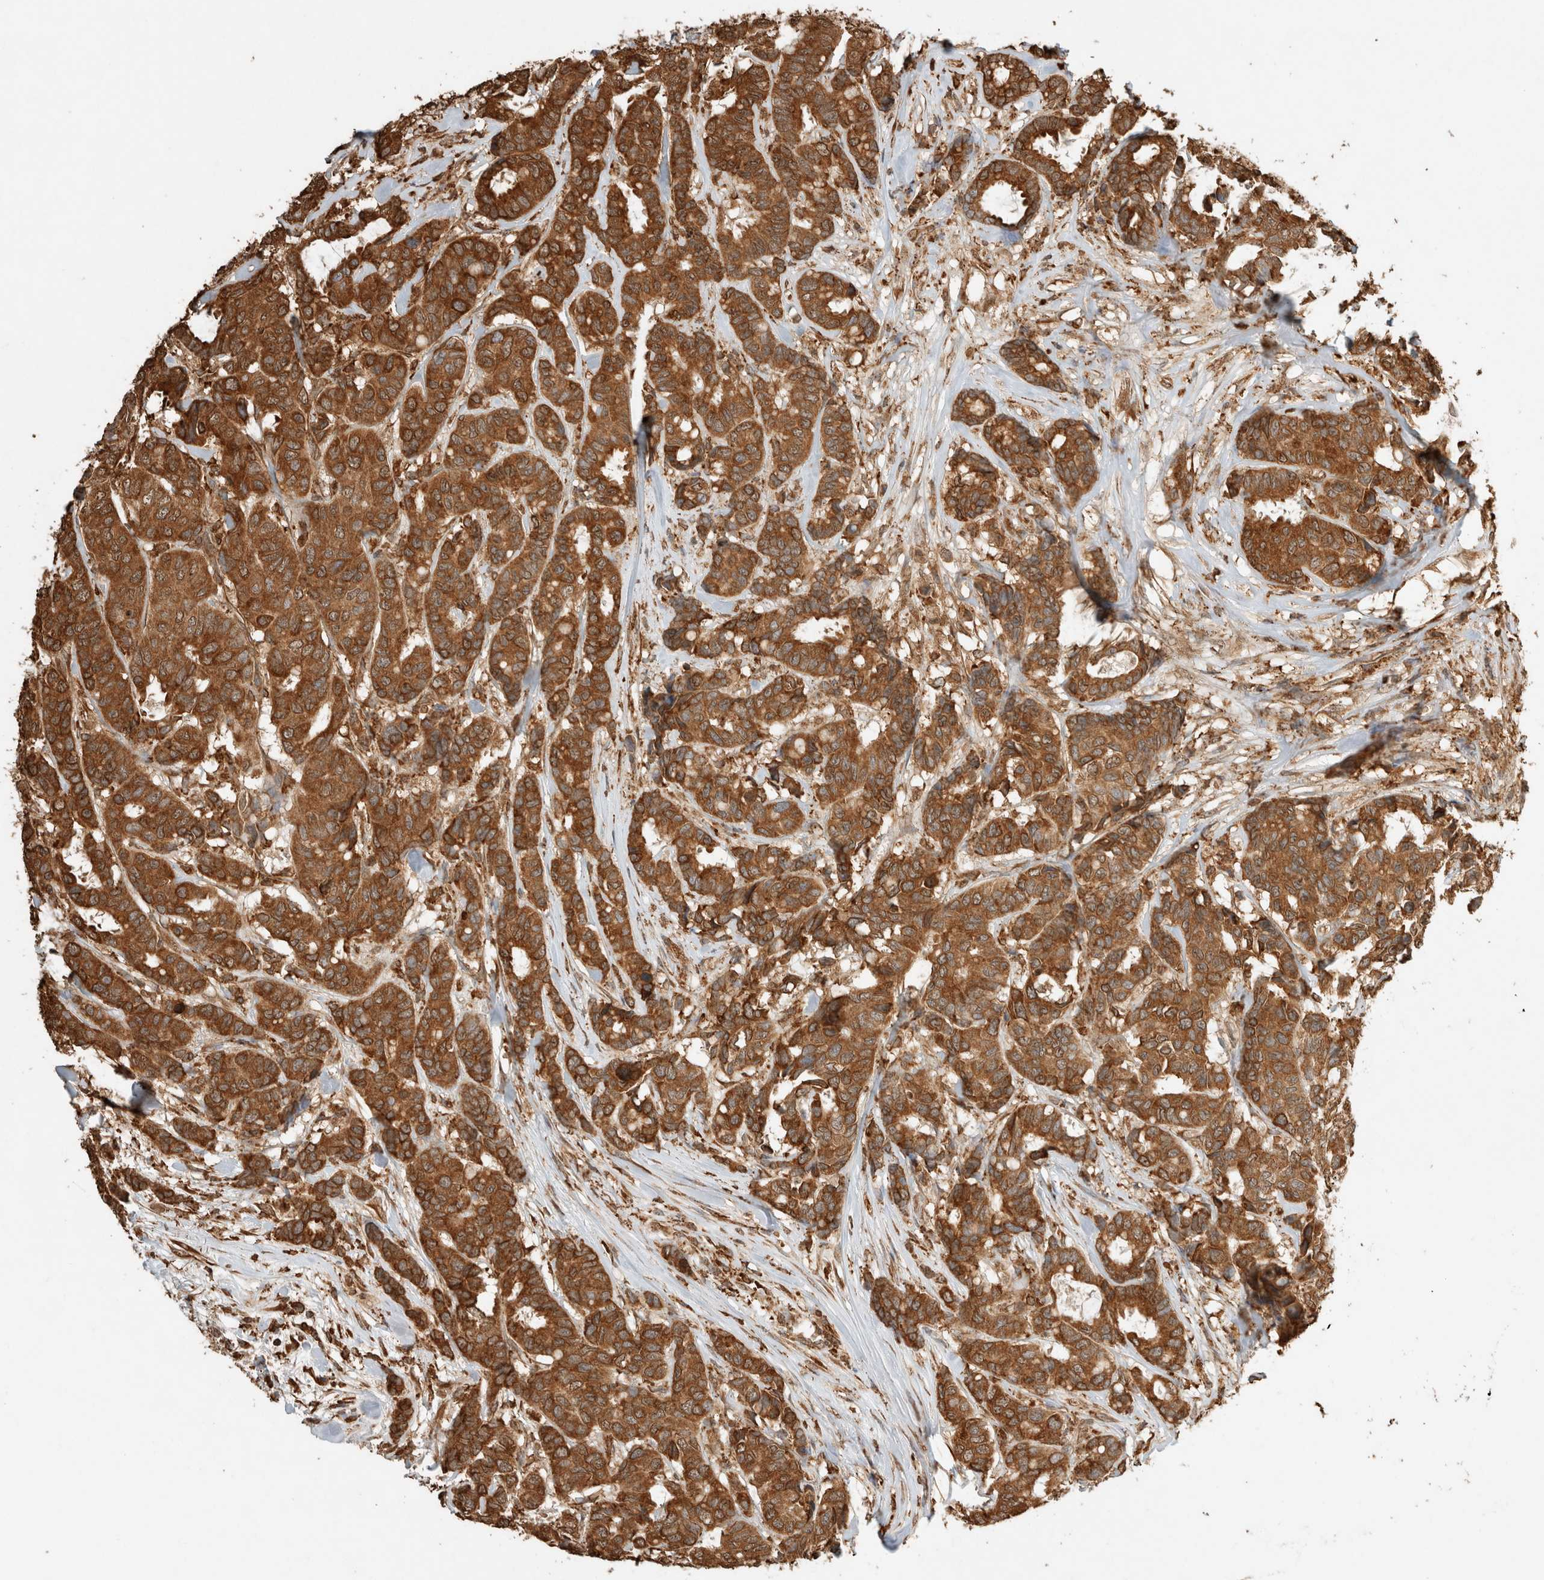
{"staining": {"intensity": "moderate", "quantity": ">75%", "location": "cytoplasmic/membranous"}, "tissue": "breast cancer", "cell_type": "Tumor cells", "image_type": "cancer", "snomed": [{"axis": "morphology", "description": "Duct carcinoma"}, {"axis": "topography", "description": "Breast"}], "caption": "Tumor cells show medium levels of moderate cytoplasmic/membranous staining in approximately >75% of cells in breast cancer (invasive ductal carcinoma).", "gene": "ERAP1", "patient": {"sex": "female", "age": 87}}